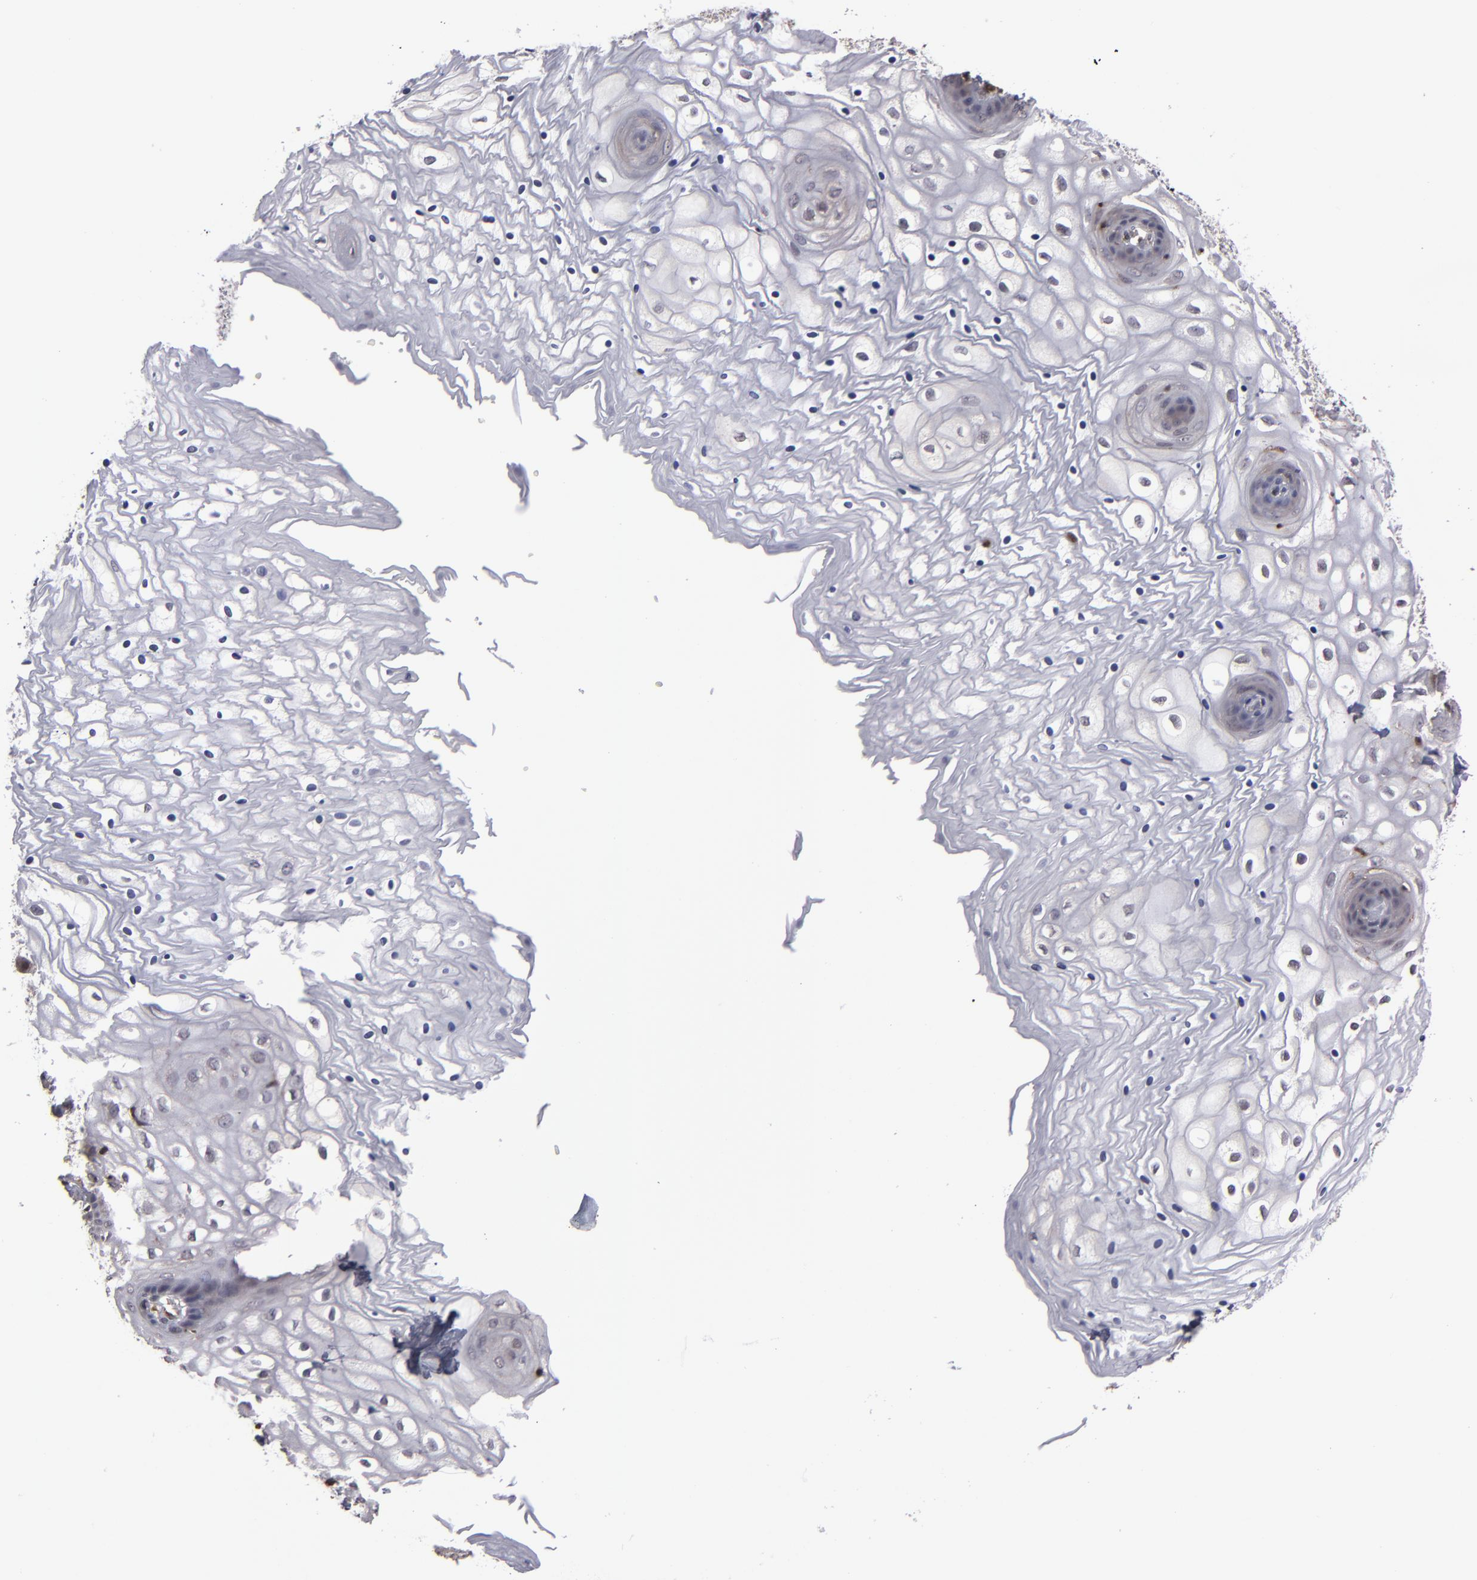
{"staining": {"intensity": "weak", "quantity": "25%-75%", "location": "nuclear"}, "tissue": "vagina", "cell_type": "Squamous epithelial cells", "image_type": "normal", "snomed": [{"axis": "morphology", "description": "Normal tissue, NOS"}, {"axis": "topography", "description": "Vagina"}], "caption": "Immunohistochemical staining of benign vagina demonstrates low levels of weak nuclear positivity in about 25%-75% of squamous epithelial cells. The staining was performed using DAB, with brown indicating positive protein expression. Nuclei are stained blue with hematoxylin.", "gene": "GRB2", "patient": {"sex": "female", "age": 34}}